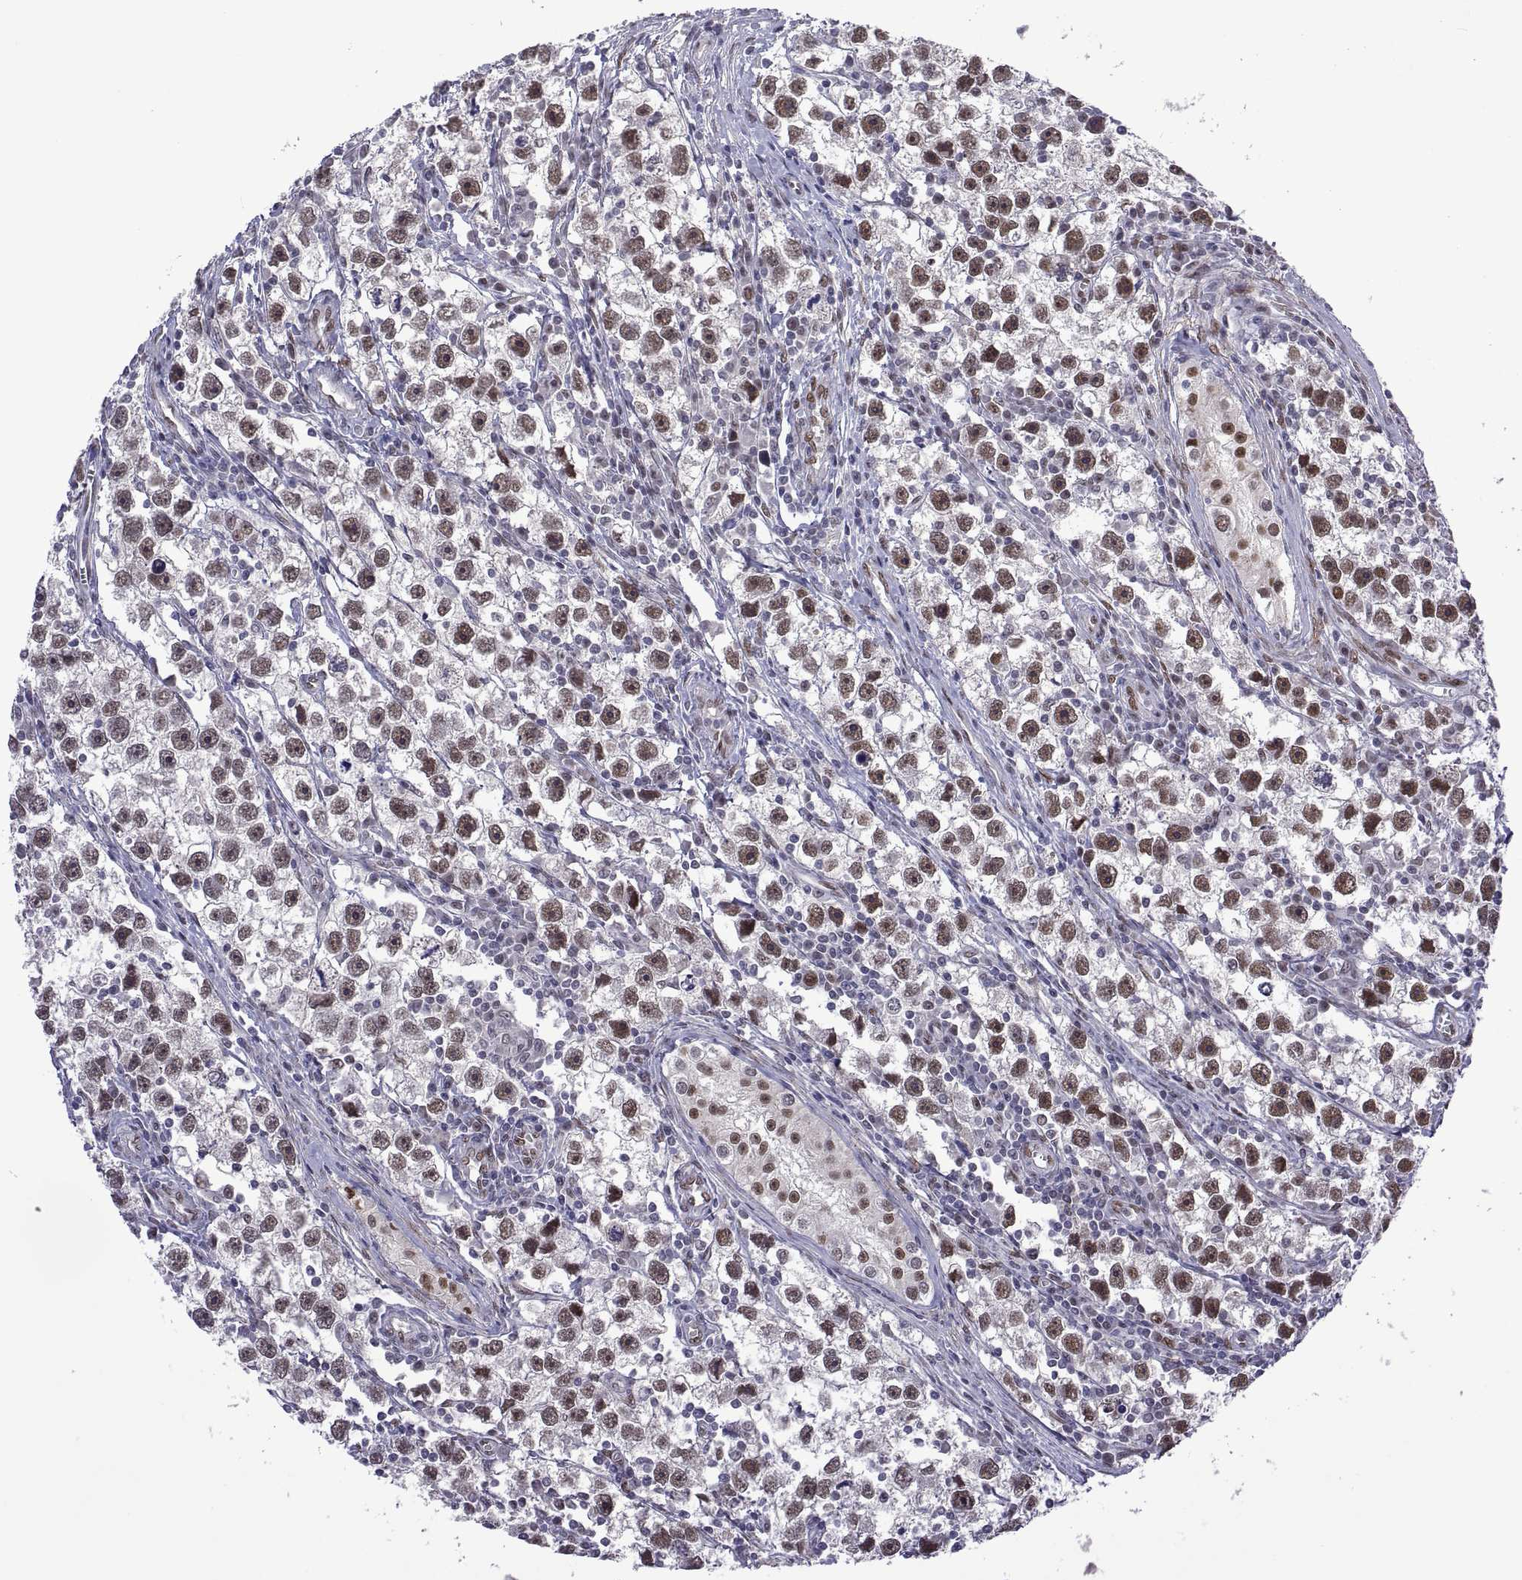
{"staining": {"intensity": "strong", "quantity": "25%-75%", "location": "nuclear"}, "tissue": "testis cancer", "cell_type": "Tumor cells", "image_type": "cancer", "snomed": [{"axis": "morphology", "description": "Seminoma, NOS"}, {"axis": "topography", "description": "Testis"}], "caption": "Brown immunohistochemical staining in human testis cancer shows strong nuclear expression in about 25%-75% of tumor cells.", "gene": "NR4A1", "patient": {"sex": "male", "age": 30}}